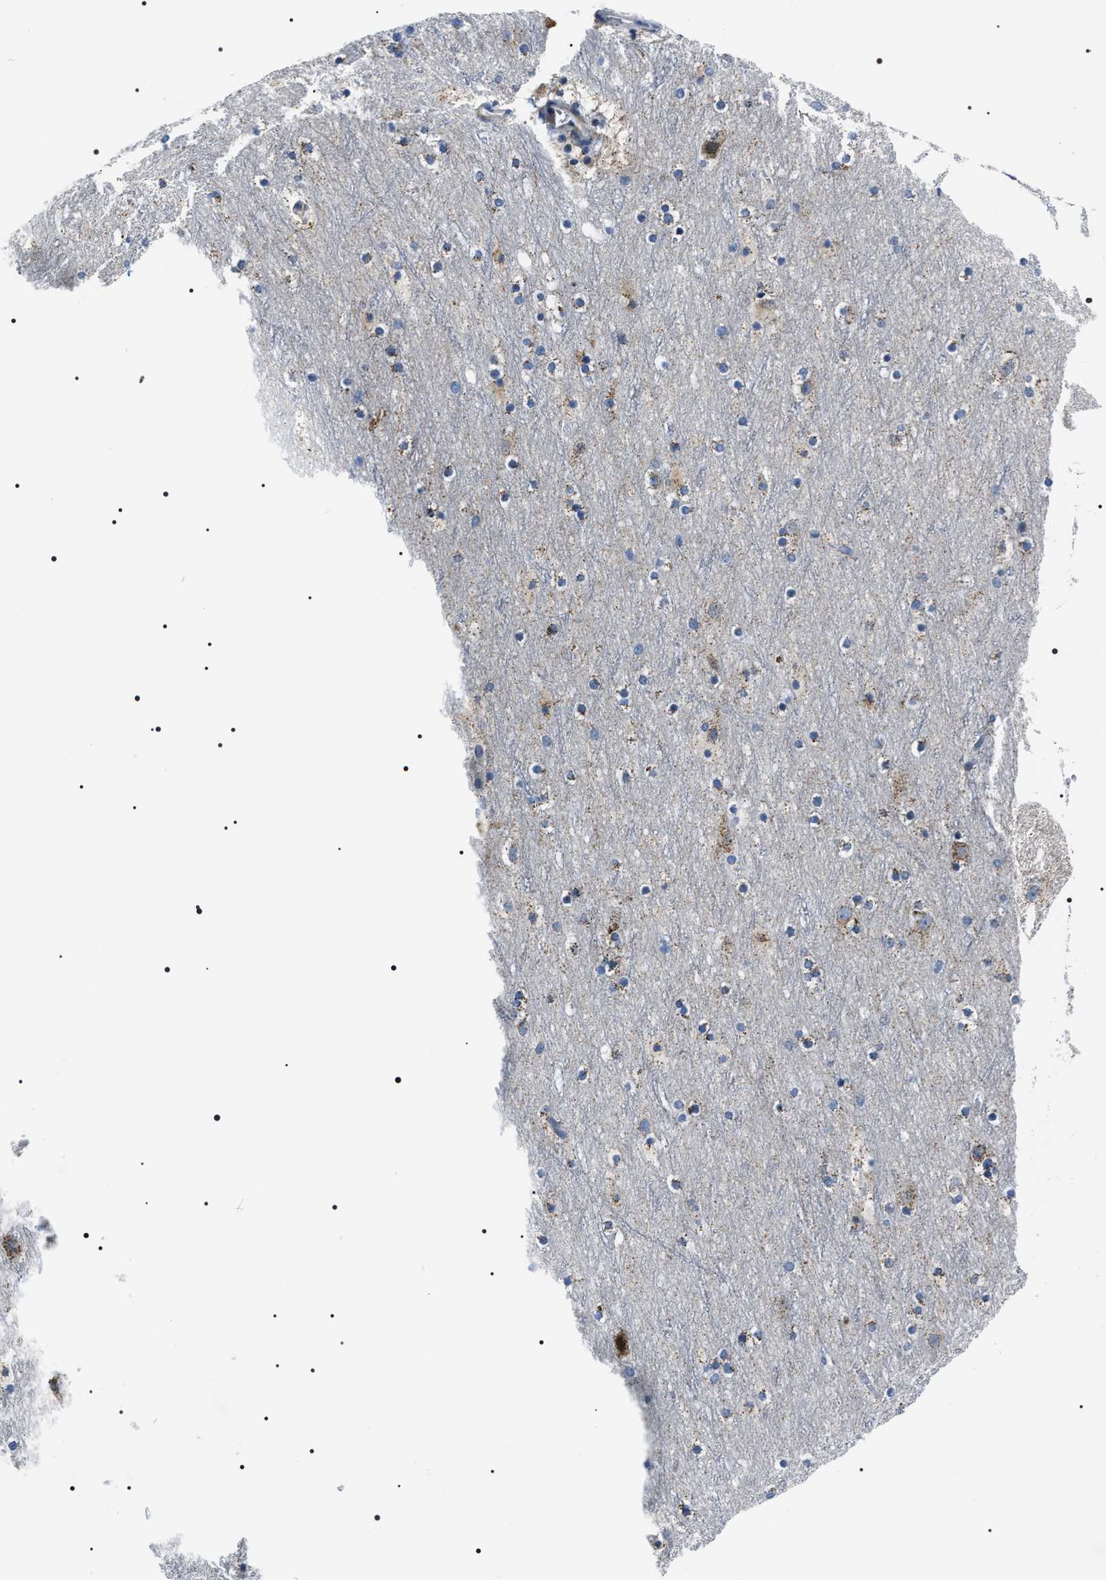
{"staining": {"intensity": "negative", "quantity": "none", "location": "none"}, "tissue": "cerebral cortex", "cell_type": "Endothelial cells", "image_type": "normal", "snomed": [{"axis": "morphology", "description": "Normal tissue, NOS"}, {"axis": "topography", "description": "Cerebral cortex"}], "caption": "DAB (3,3'-diaminobenzidine) immunohistochemical staining of benign human cerebral cortex displays no significant expression in endothelial cells. (Brightfield microscopy of DAB (3,3'-diaminobenzidine) IHC at high magnification).", "gene": "NTMT1", "patient": {"sex": "male", "age": 45}}